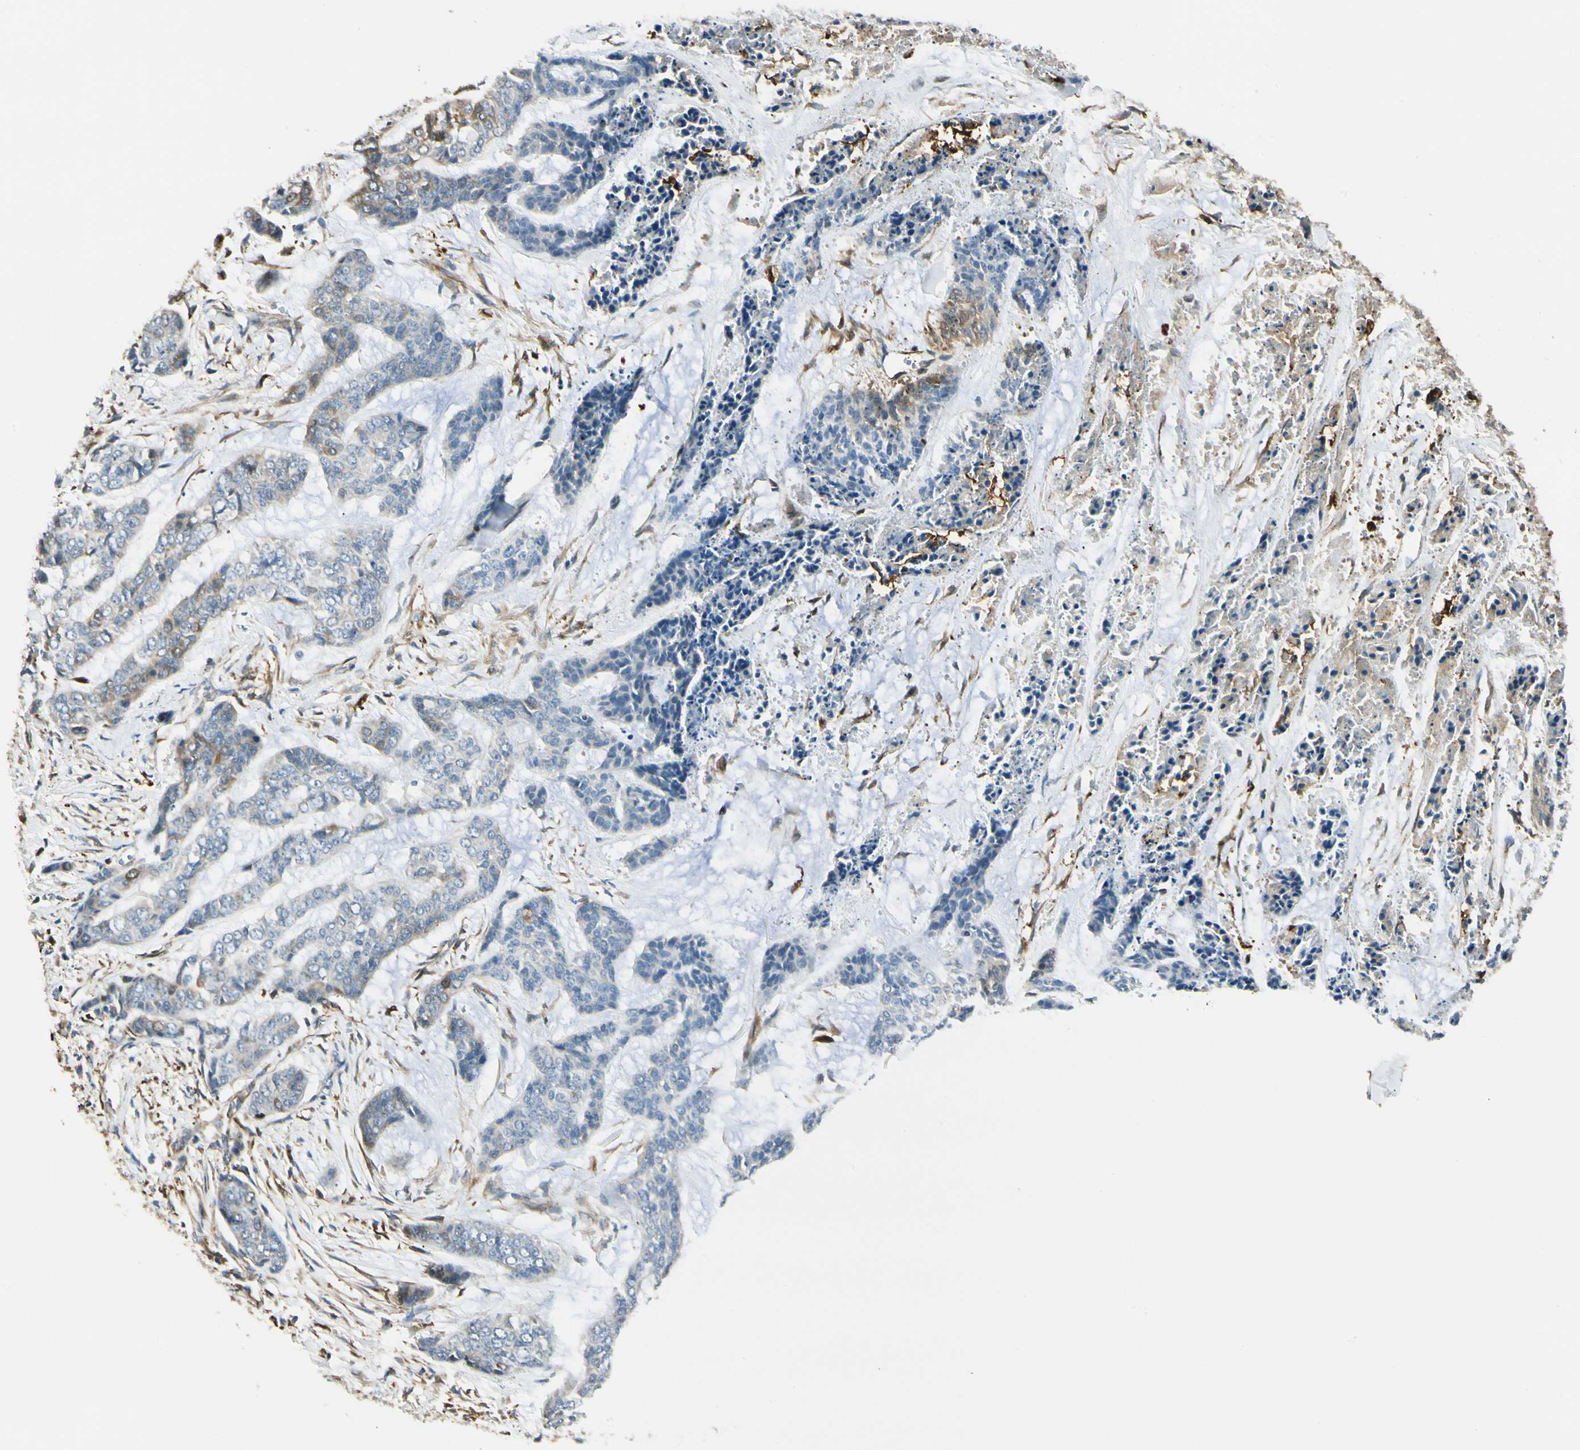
{"staining": {"intensity": "negative", "quantity": "none", "location": "none"}, "tissue": "skin cancer", "cell_type": "Tumor cells", "image_type": "cancer", "snomed": [{"axis": "morphology", "description": "Basal cell carcinoma"}, {"axis": "topography", "description": "Skin"}], "caption": "Immunohistochemistry histopathology image of neoplastic tissue: skin cancer (basal cell carcinoma) stained with DAB demonstrates no significant protein staining in tumor cells. Nuclei are stained in blue.", "gene": "FTH1", "patient": {"sex": "female", "age": 64}}